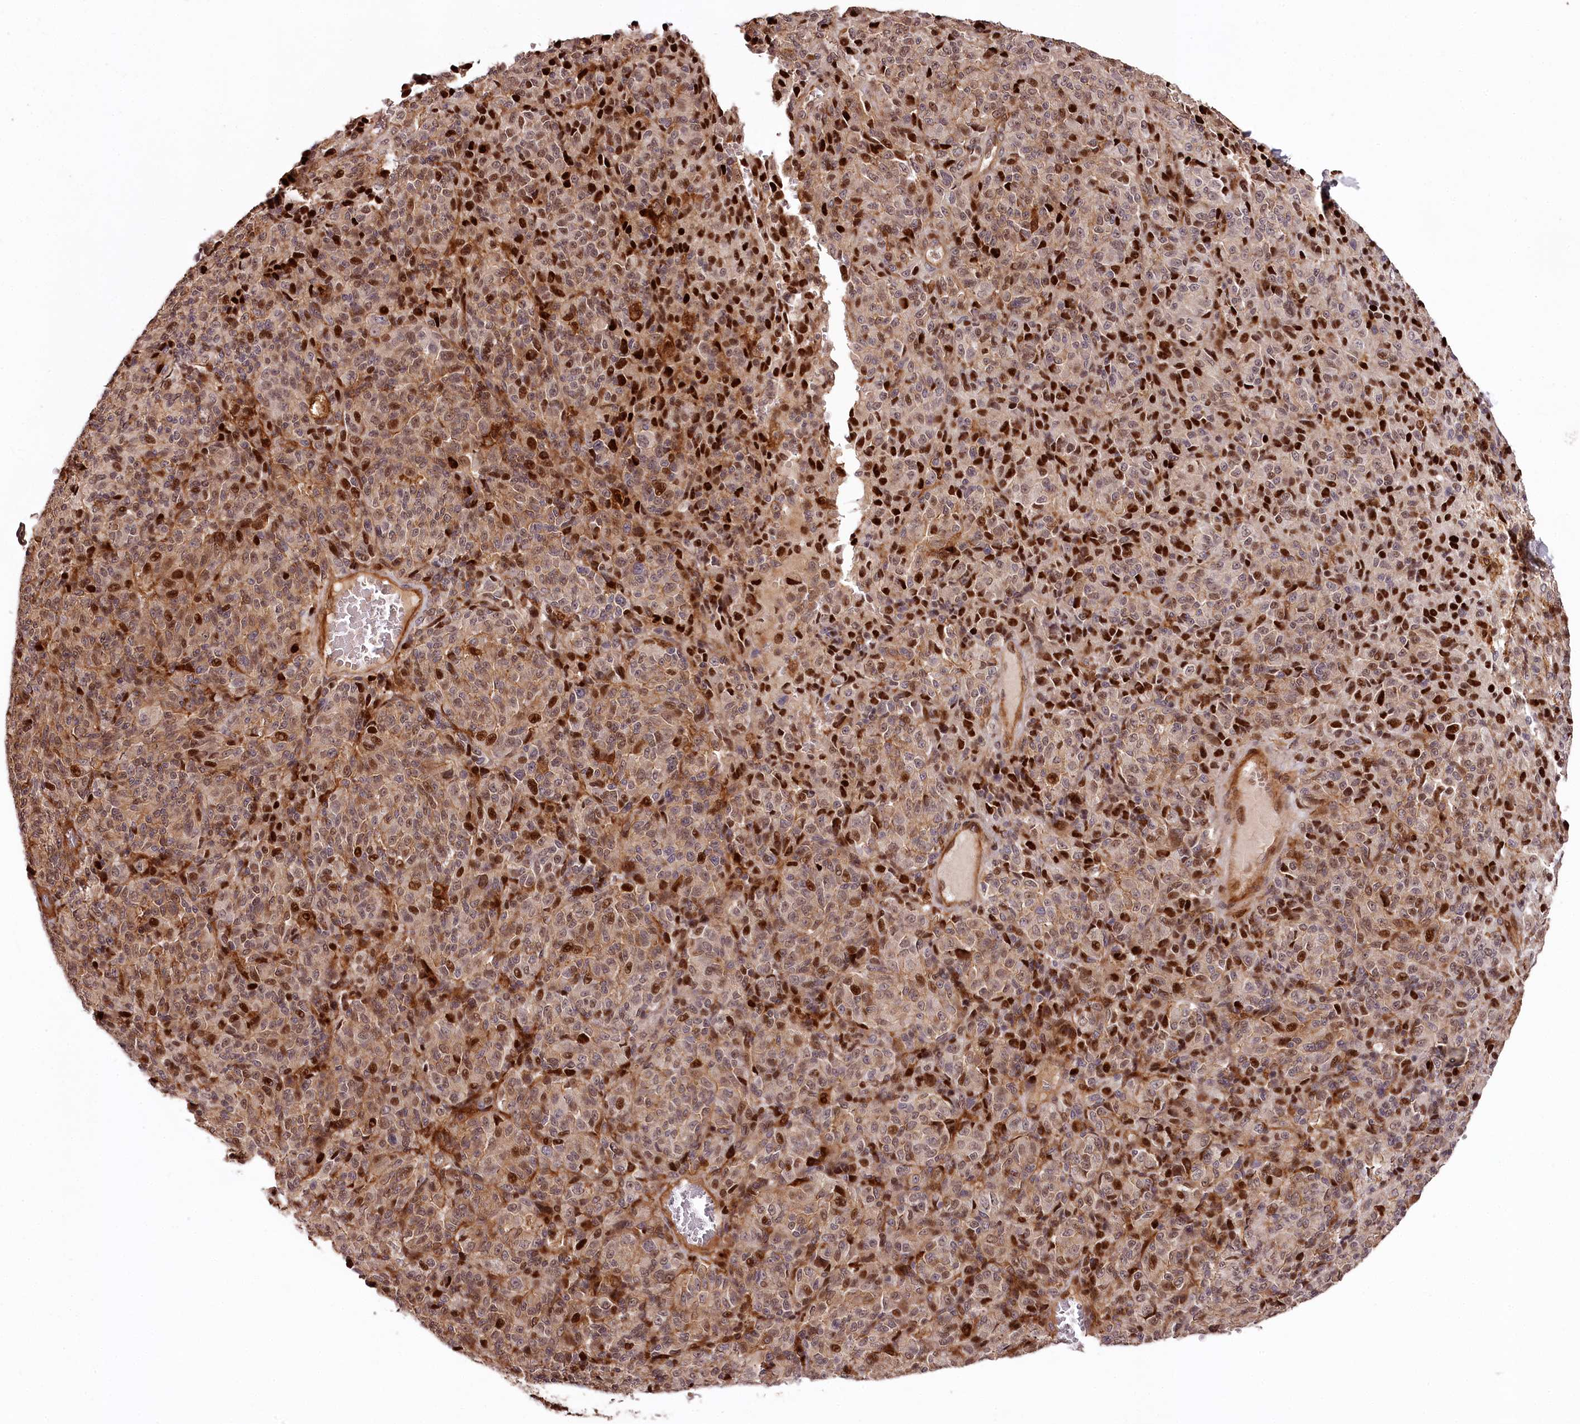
{"staining": {"intensity": "strong", "quantity": "25%-75%", "location": "cytoplasmic/membranous,nuclear"}, "tissue": "melanoma", "cell_type": "Tumor cells", "image_type": "cancer", "snomed": [{"axis": "morphology", "description": "Malignant melanoma, Metastatic site"}, {"axis": "topography", "description": "Brain"}], "caption": "Melanoma stained with IHC demonstrates strong cytoplasmic/membranous and nuclear staining in about 25%-75% of tumor cells. (DAB IHC, brown staining for protein, blue staining for nuclei).", "gene": "KIF14", "patient": {"sex": "female", "age": 56}}